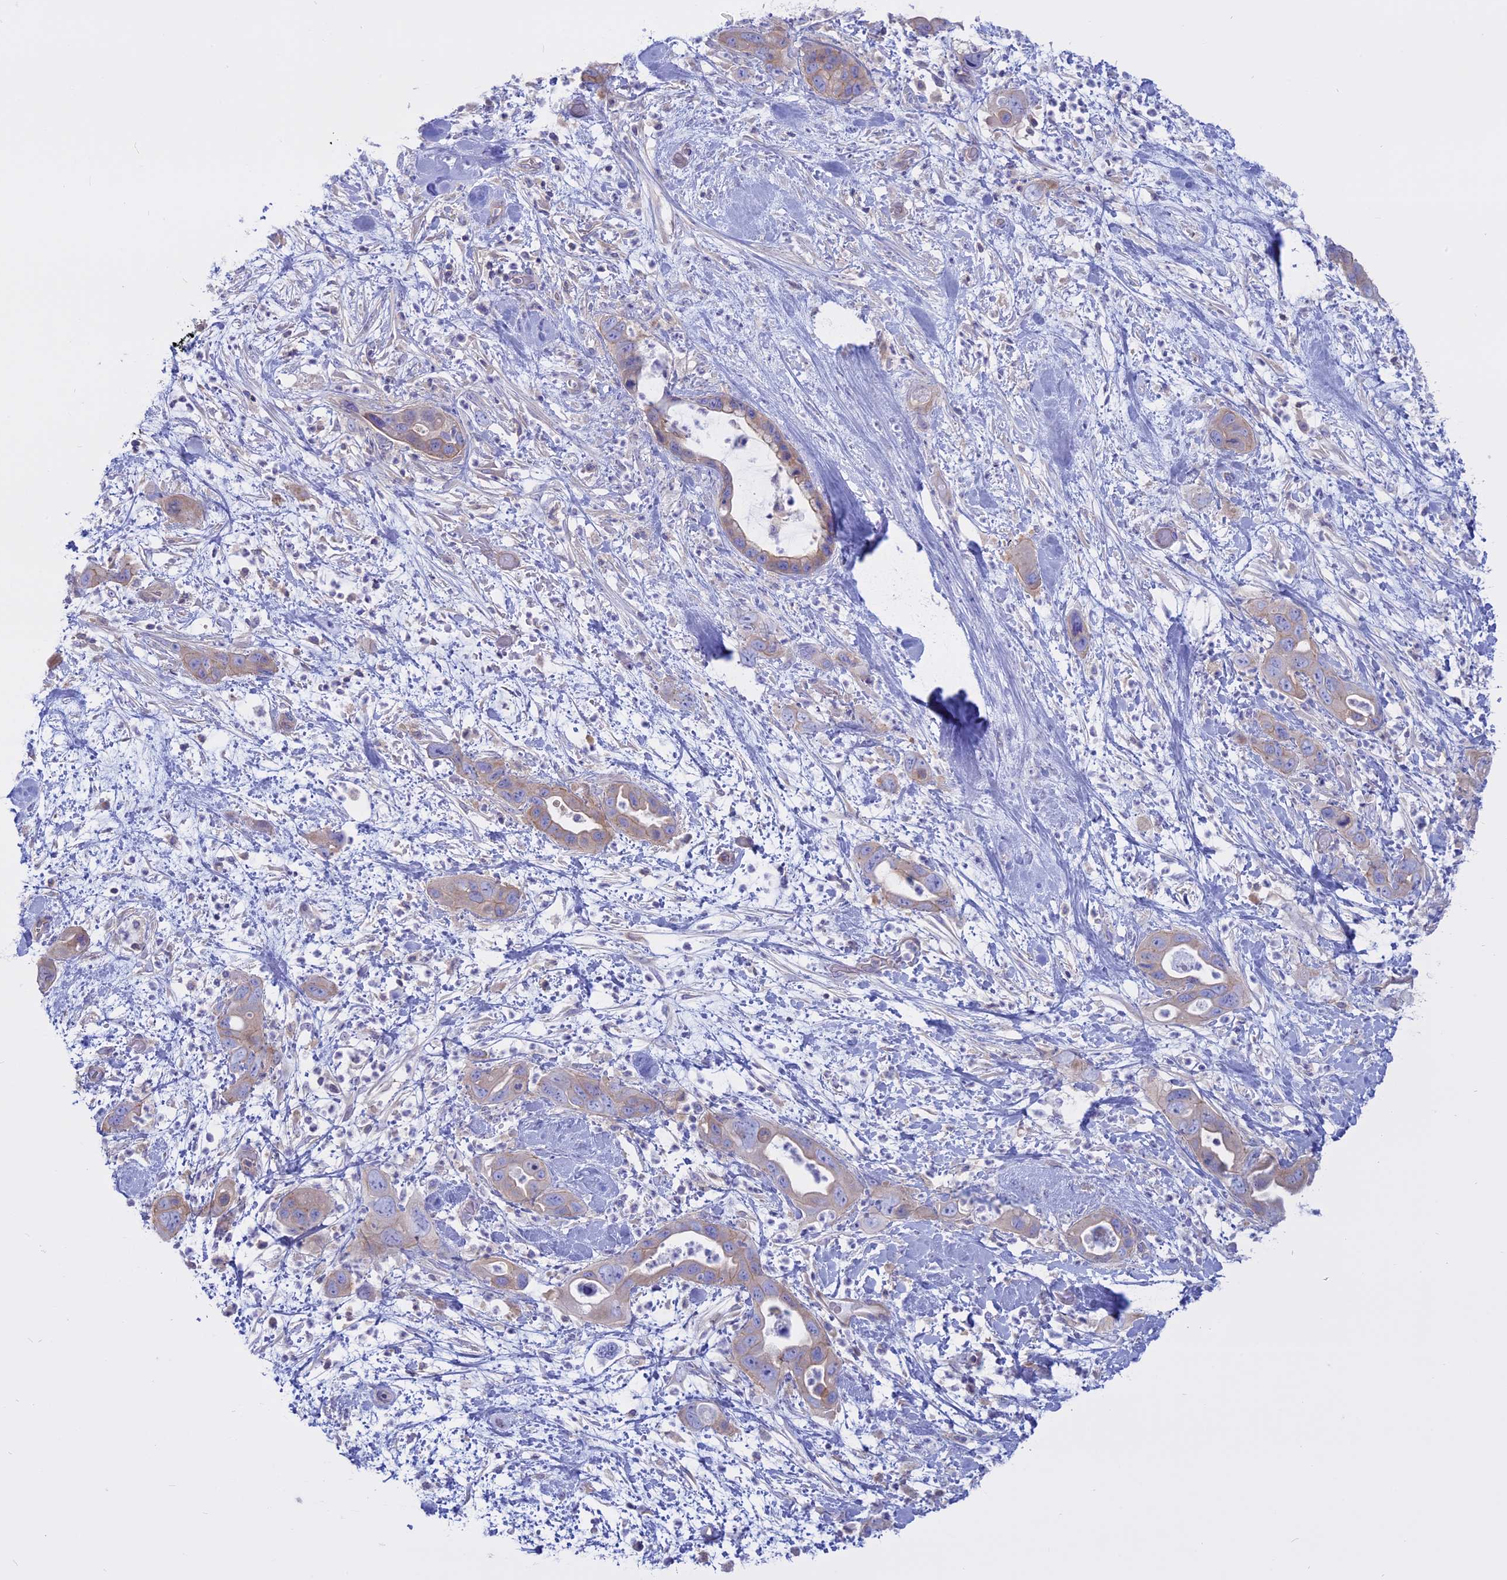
{"staining": {"intensity": "weak", "quantity": "<25%", "location": "cytoplasmic/membranous"}, "tissue": "pancreatic cancer", "cell_type": "Tumor cells", "image_type": "cancer", "snomed": [{"axis": "morphology", "description": "Adenocarcinoma, NOS"}, {"axis": "topography", "description": "Pancreas"}], "caption": "High magnification brightfield microscopy of adenocarcinoma (pancreatic) stained with DAB (brown) and counterstained with hematoxylin (blue): tumor cells show no significant staining.", "gene": "AHCYL1", "patient": {"sex": "female", "age": 71}}